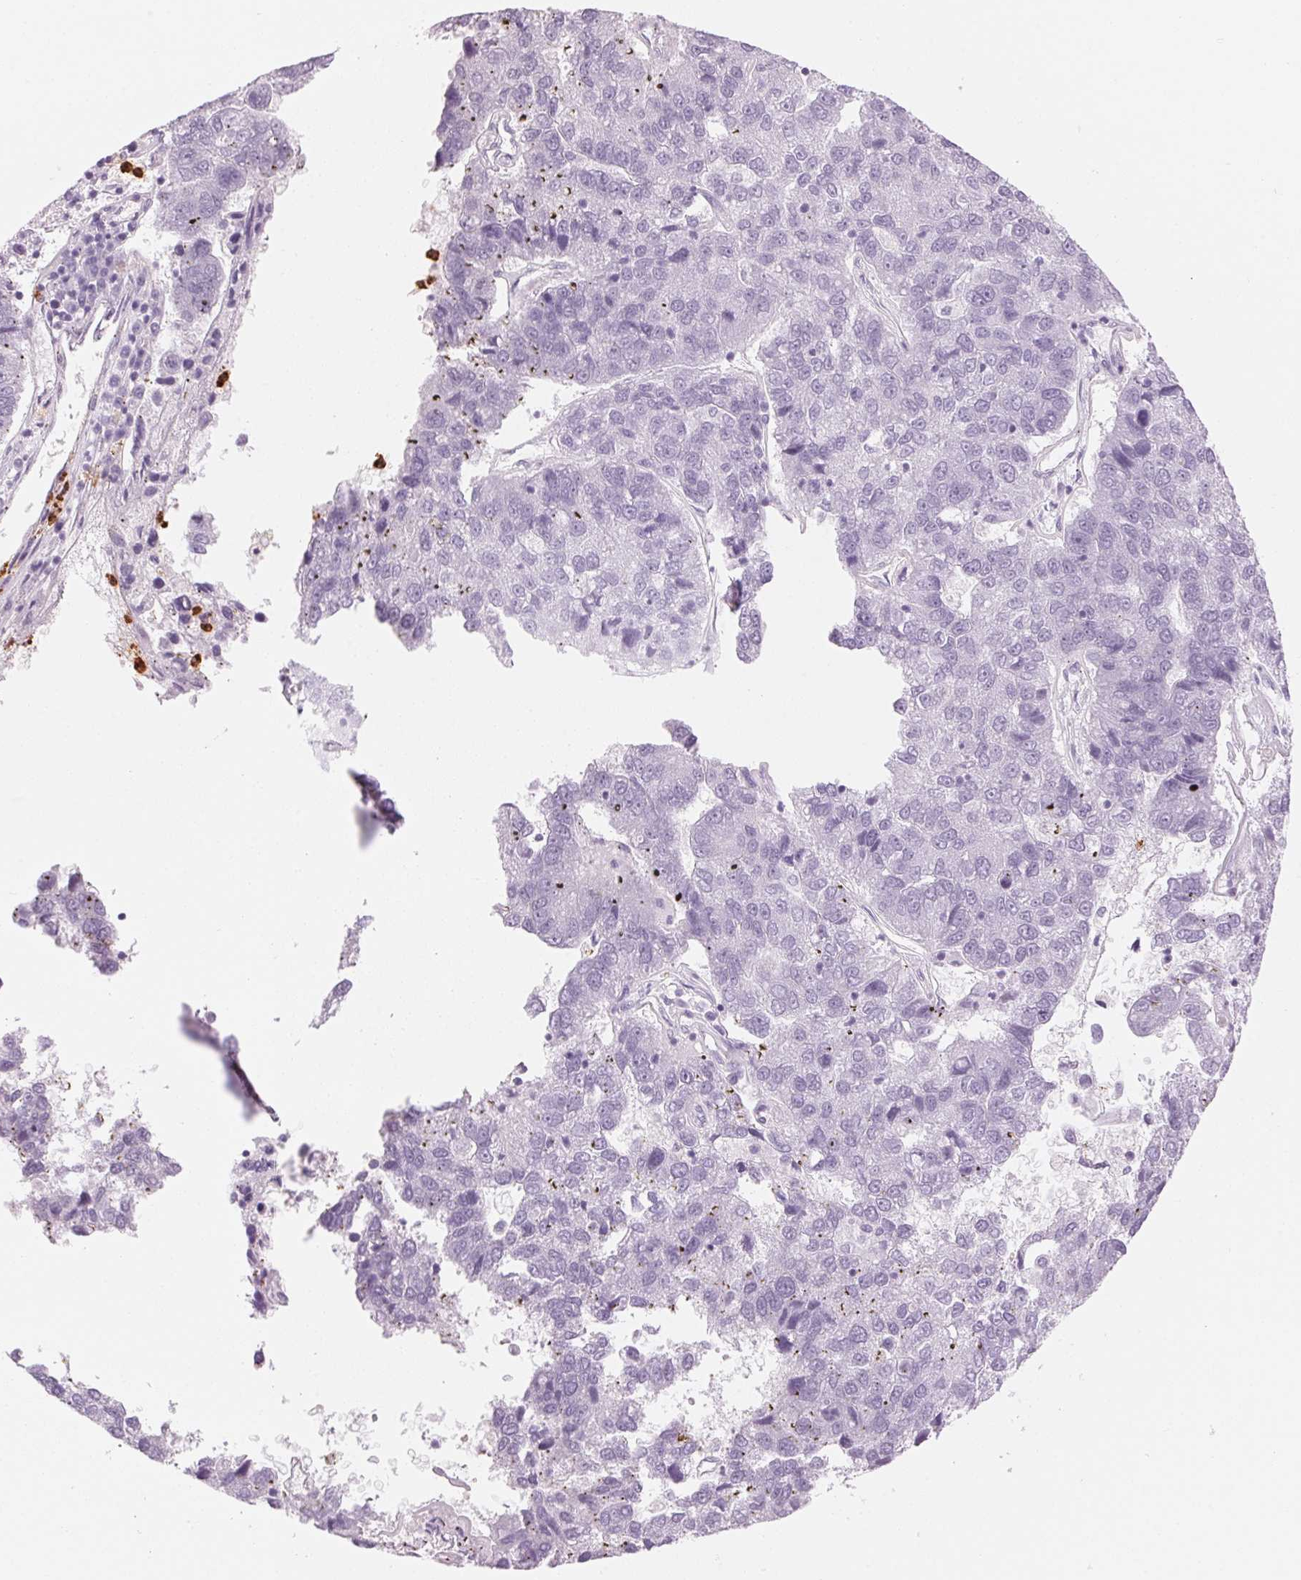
{"staining": {"intensity": "negative", "quantity": "none", "location": "none"}, "tissue": "pancreatic cancer", "cell_type": "Tumor cells", "image_type": "cancer", "snomed": [{"axis": "morphology", "description": "Adenocarcinoma, NOS"}, {"axis": "topography", "description": "Pancreas"}], "caption": "A micrograph of human pancreatic cancer (adenocarcinoma) is negative for staining in tumor cells. (DAB (3,3'-diaminobenzidine) IHC with hematoxylin counter stain).", "gene": "KLK7", "patient": {"sex": "female", "age": 61}}